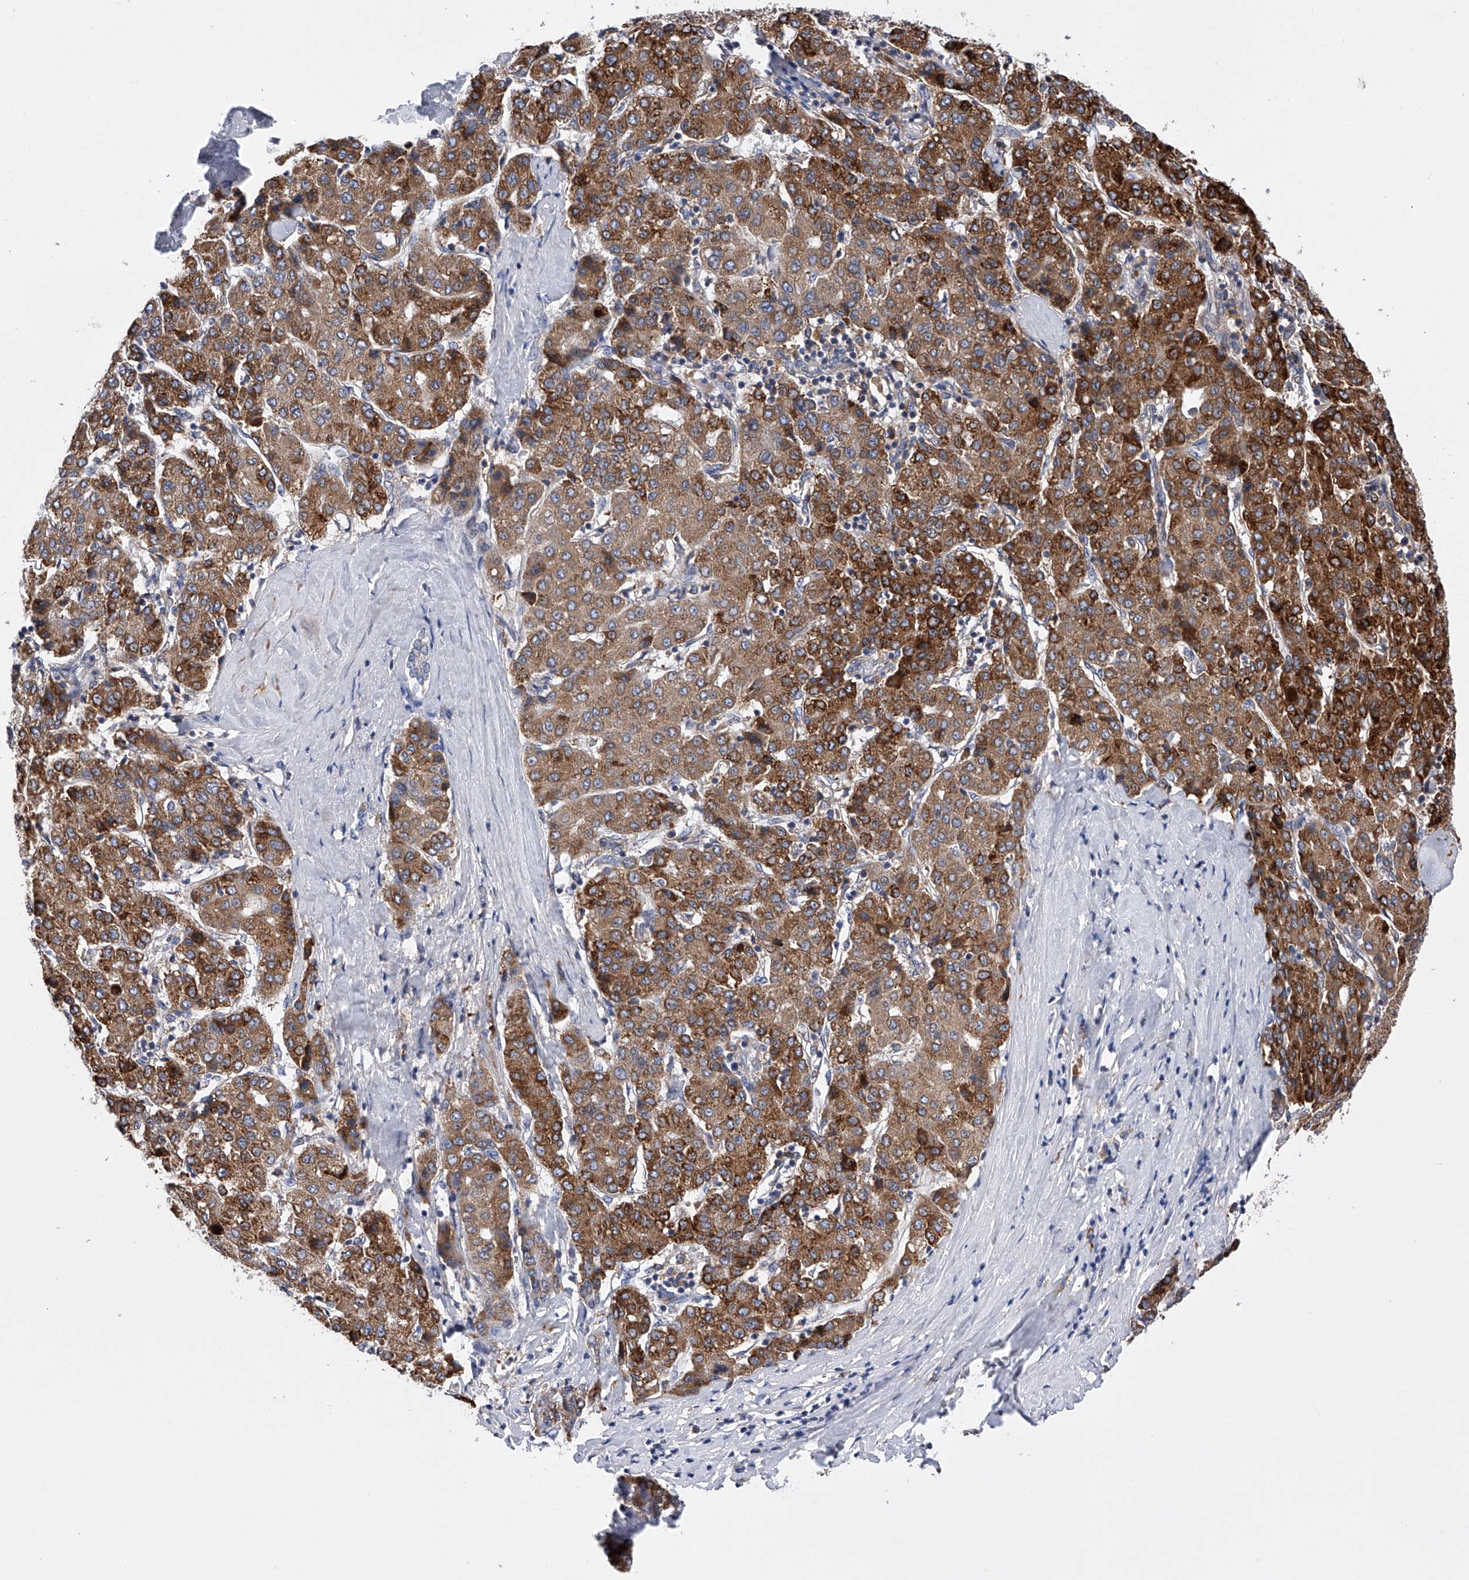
{"staining": {"intensity": "strong", "quantity": ">75%", "location": "cytoplasmic/membranous"}, "tissue": "liver cancer", "cell_type": "Tumor cells", "image_type": "cancer", "snomed": [{"axis": "morphology", "description": "Carcinoma, Hepatocellular, NOS"}, {"axis": "topography", "description": "Liver"}], "caption": "Hepatocellular carcinoma (liver) was stained to show a protein in brown. There is high levels of strong cytoplasmic/membranous staining in approximately >75% of tumor cells.", "gene": "SPOCK1", "patient": {"sex": "male", "age": 65}}